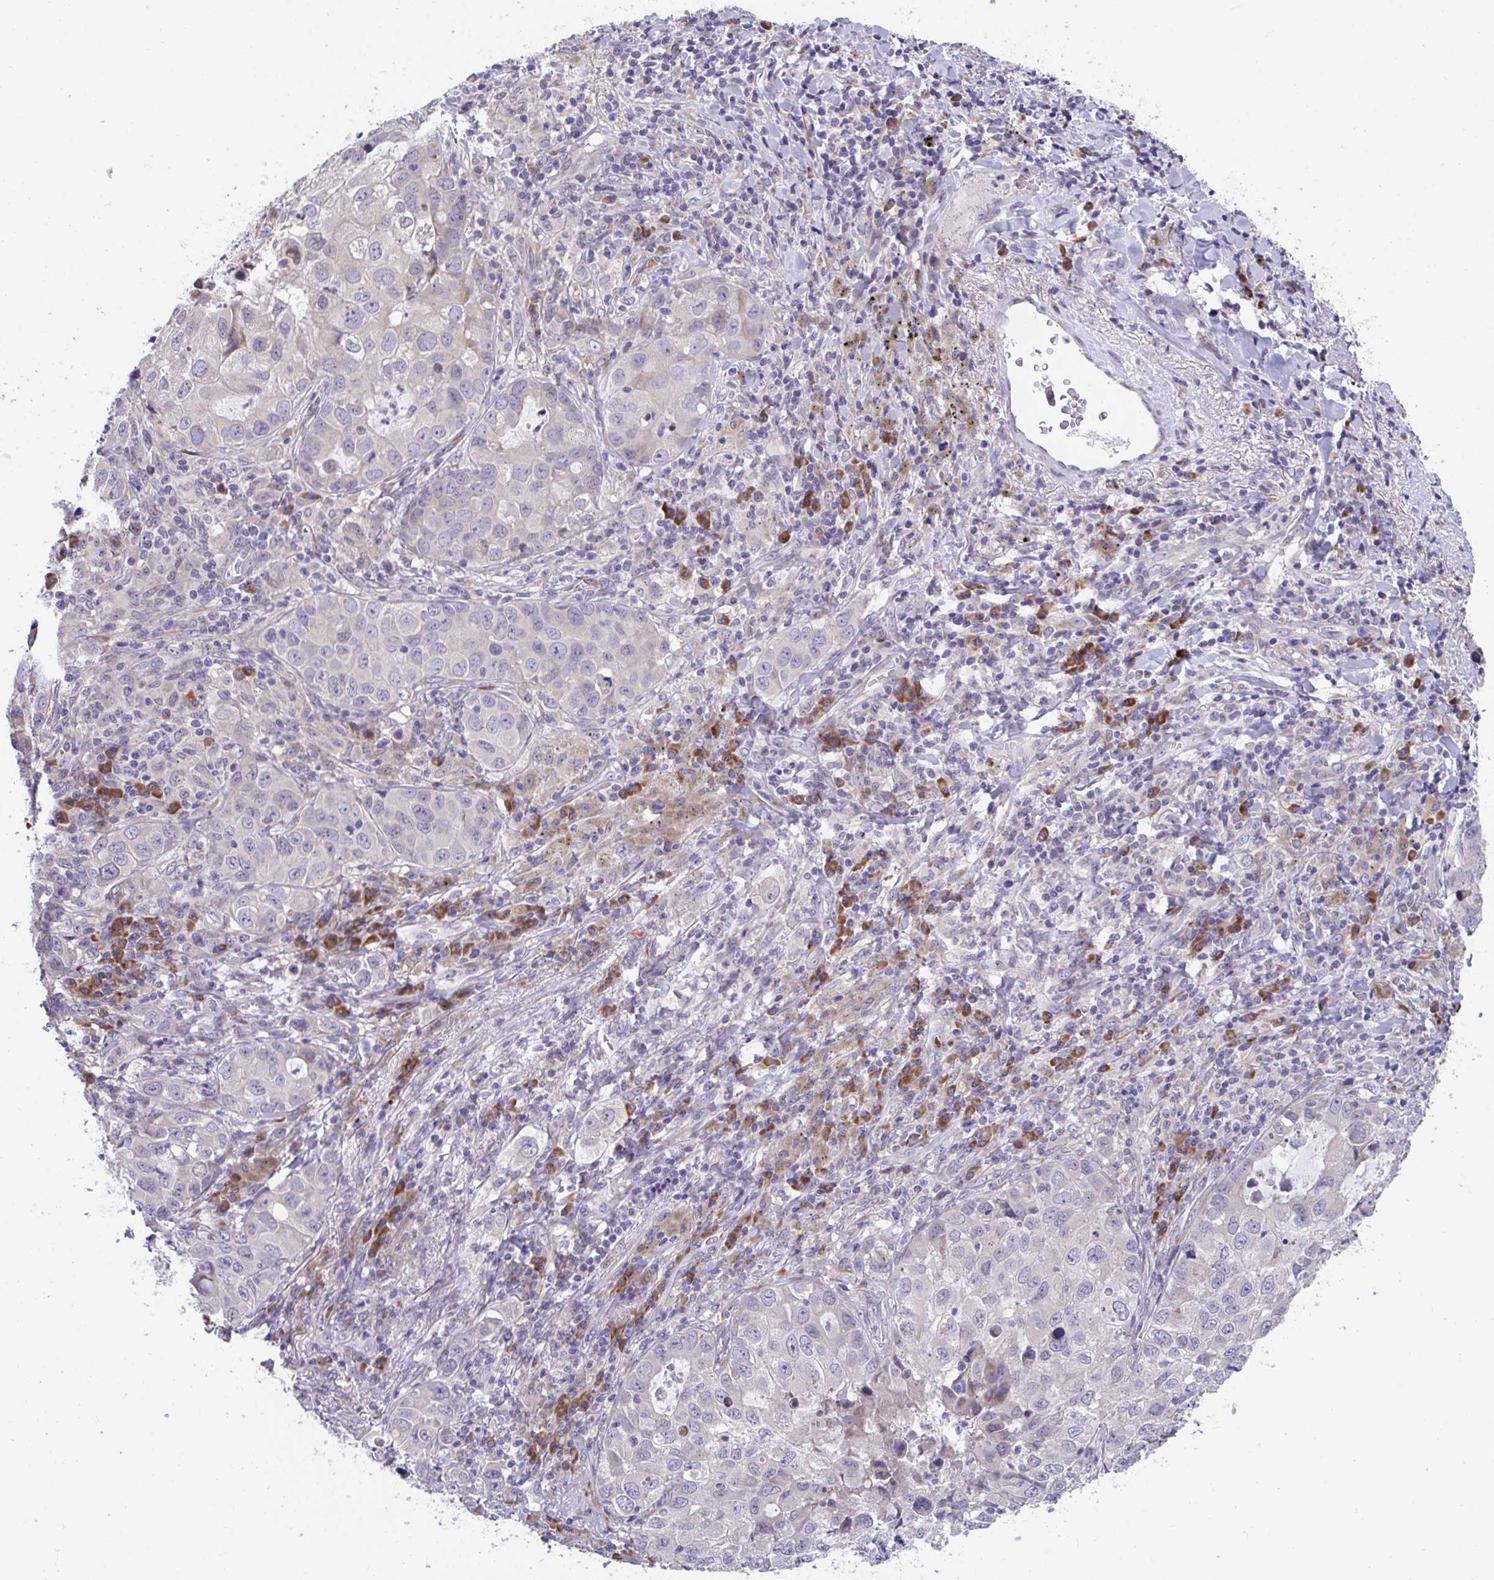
{"staining": {"intensity": "negative", "quantity": "none", "location": "none"}, "tissue": "lung cancer", "cell_type": "Tumor cells", "image_type": "cancer", "snomed": [{"axis": "morphology", "description": "Normal morphology"}, {"axis": "morphology", "description": "Adenocarcinoma, NOS"}, {"axis": "topography", "description": "Lymph node"}, {"axis": "topography", "description": "Lung"}], "caption": "The micrograph reveals no significant positivity in tumor cells of lung adenocarcinoma. Nuclei are stained in blue.", "gene": "SUSD4", "patient": {"sex": "female", "age": 51}}